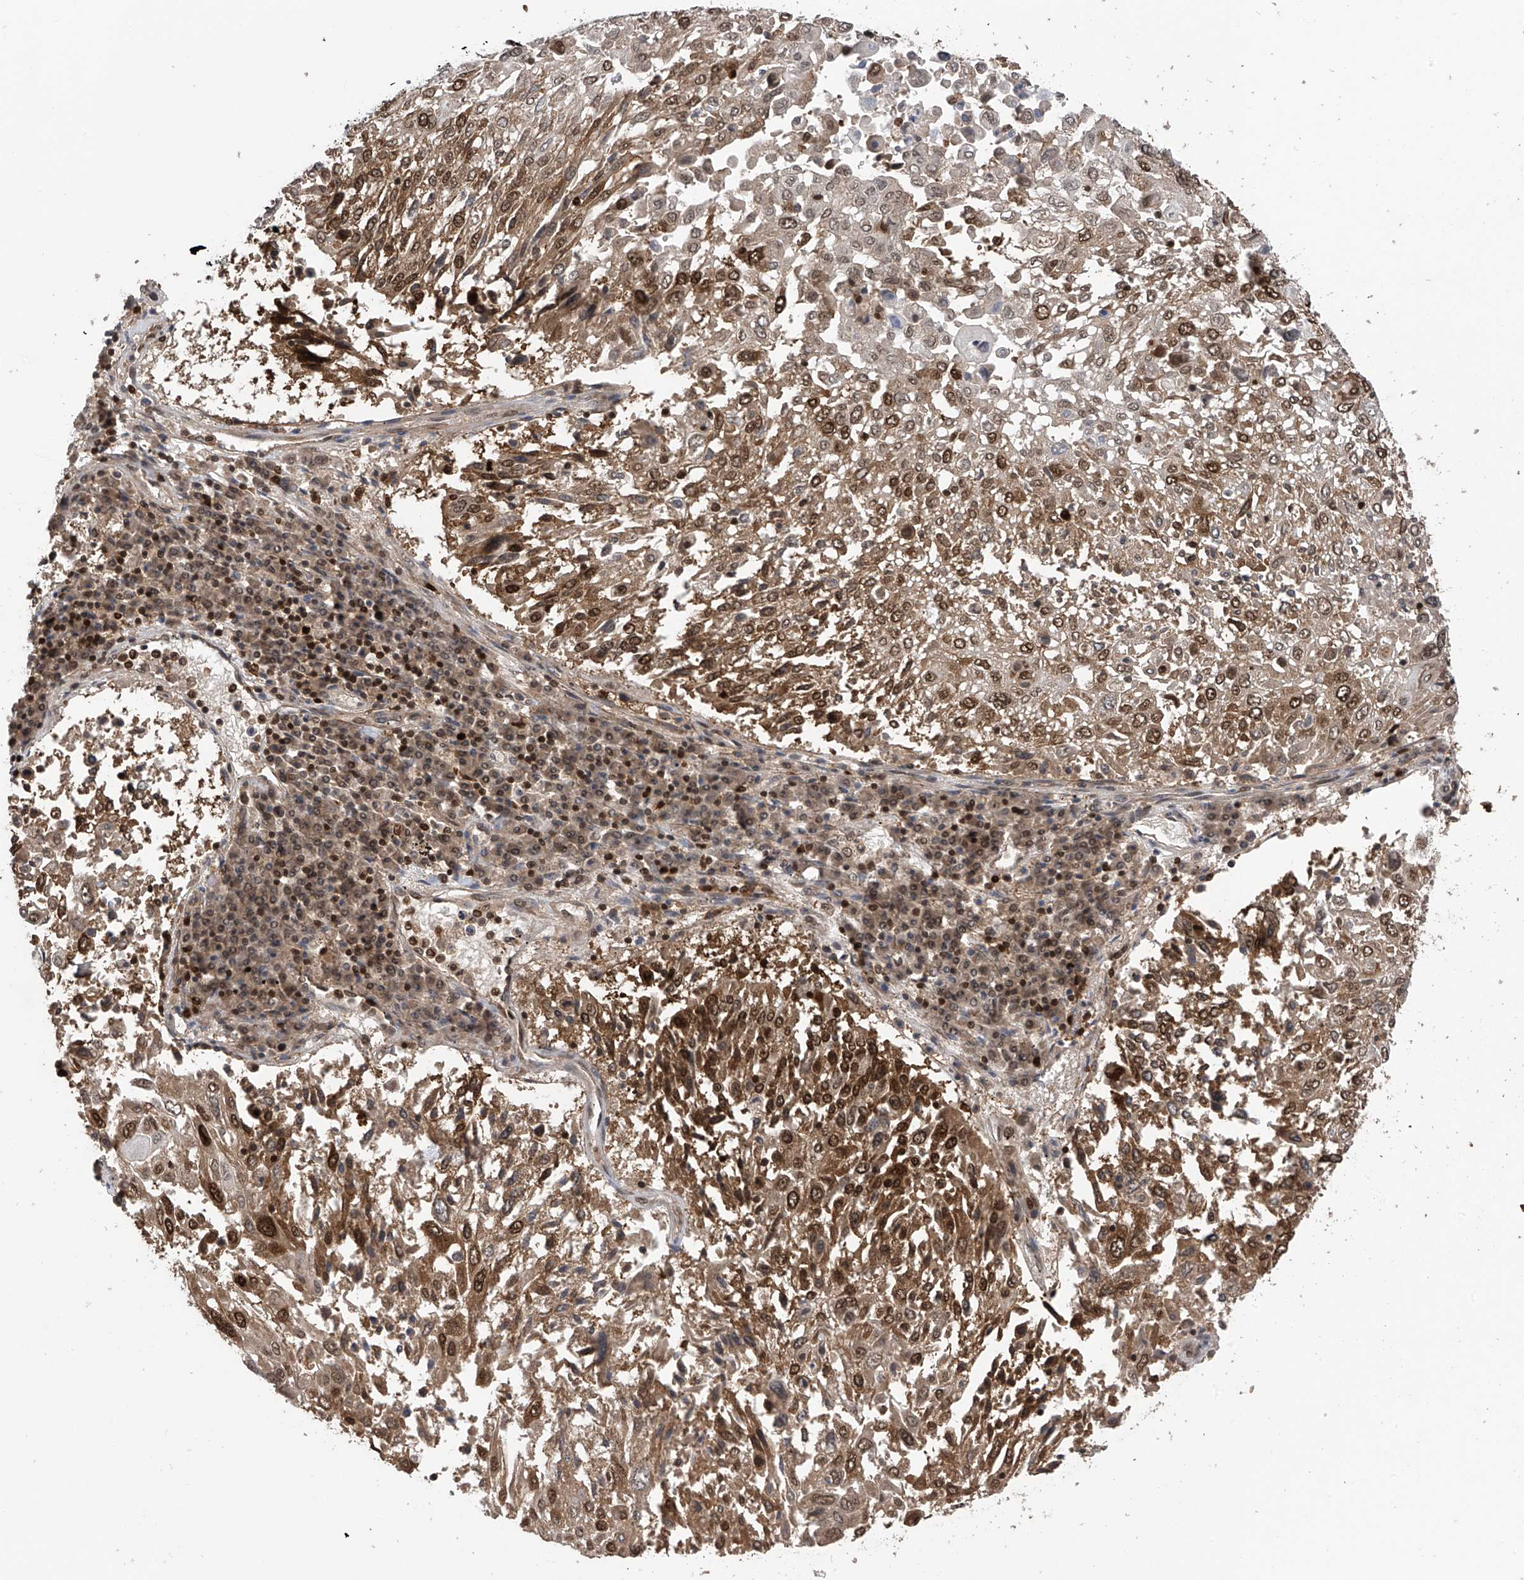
{"staining": {"intensity": "strong", "quantity": ">75%", "location": "cytoplasmic/membranous,nuclear"}, "tissue": "lung cancer", "cell_type": "Tumor cells", "image_type": "cancer", "snomed": [{"axis": "morphology", "description": "Squamous cell carcinoma, NOS"}, {"axis": "topography", "description": "Lung"}], "caption": "Tumor cells display strong cytoplasmic/membranous and nuclear staining in about >75% of cells in squamous cell carcinoma (lung). Using DAB (3,3'-diaminobenzidine) (brown) and hematoxylin (blue) stains, captured at high magnification using brightfield microscopy.", "gene": "DNAJC9", "patient": {"sex": "male", "age": 65}}